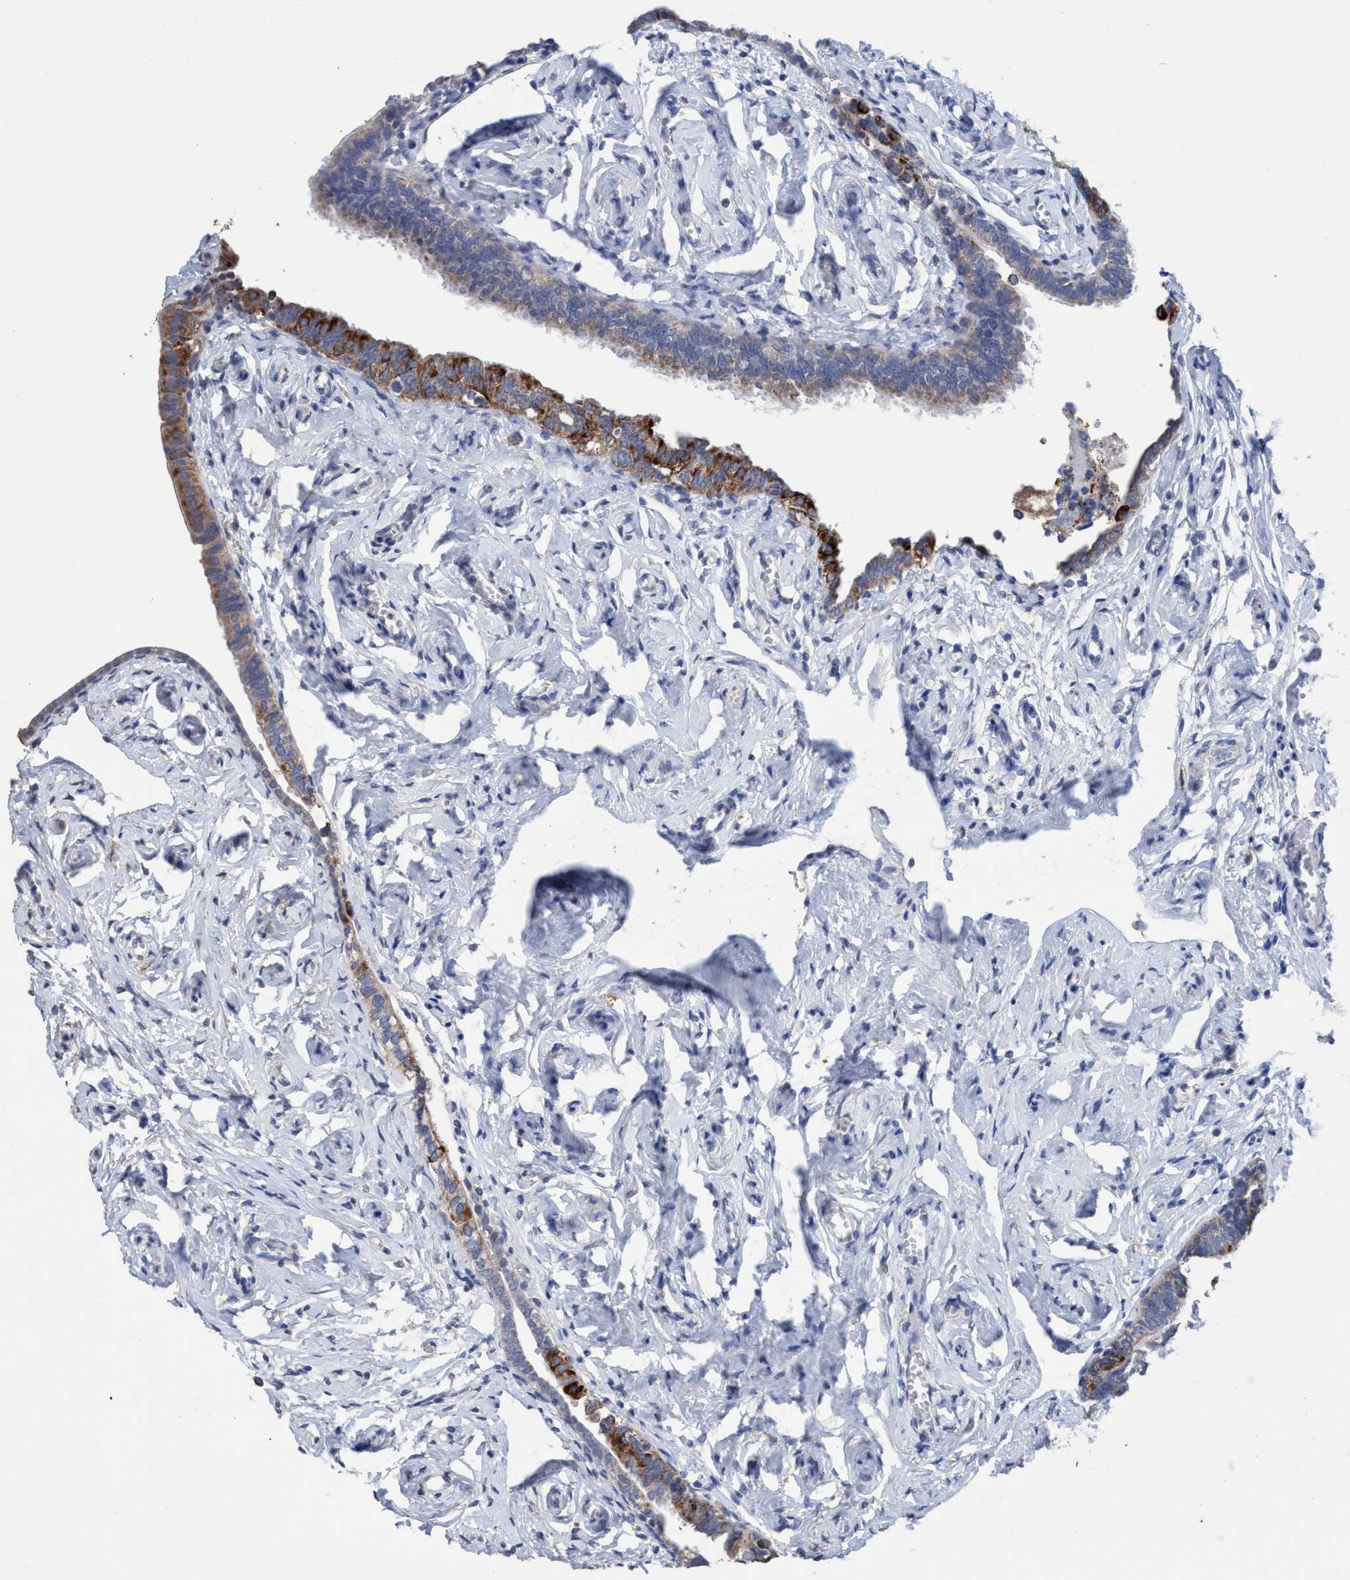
{"staining": {"intensity": "moderate", "quantity": "<25%", "location": "cytoplasmic/membranous"}, "tissue": "fallopian tube", "cell_type": "Glandular cells", "image_type": "normal", "snomed": [{"axis": "morphology", "description": "Normal tissue, NOS"}, {"axis": "topography", "description": "Fallopian tube"}], "caption": "Brown immunohistochemical staining in normal human fallopian tube demonstrates moderate cytoplasmic/membranous positivity in about <25% of glandular cells. Nuclei are stained in blue.", "gene": "RSAD1", "patient": {"sex": "female", "age": 71}}